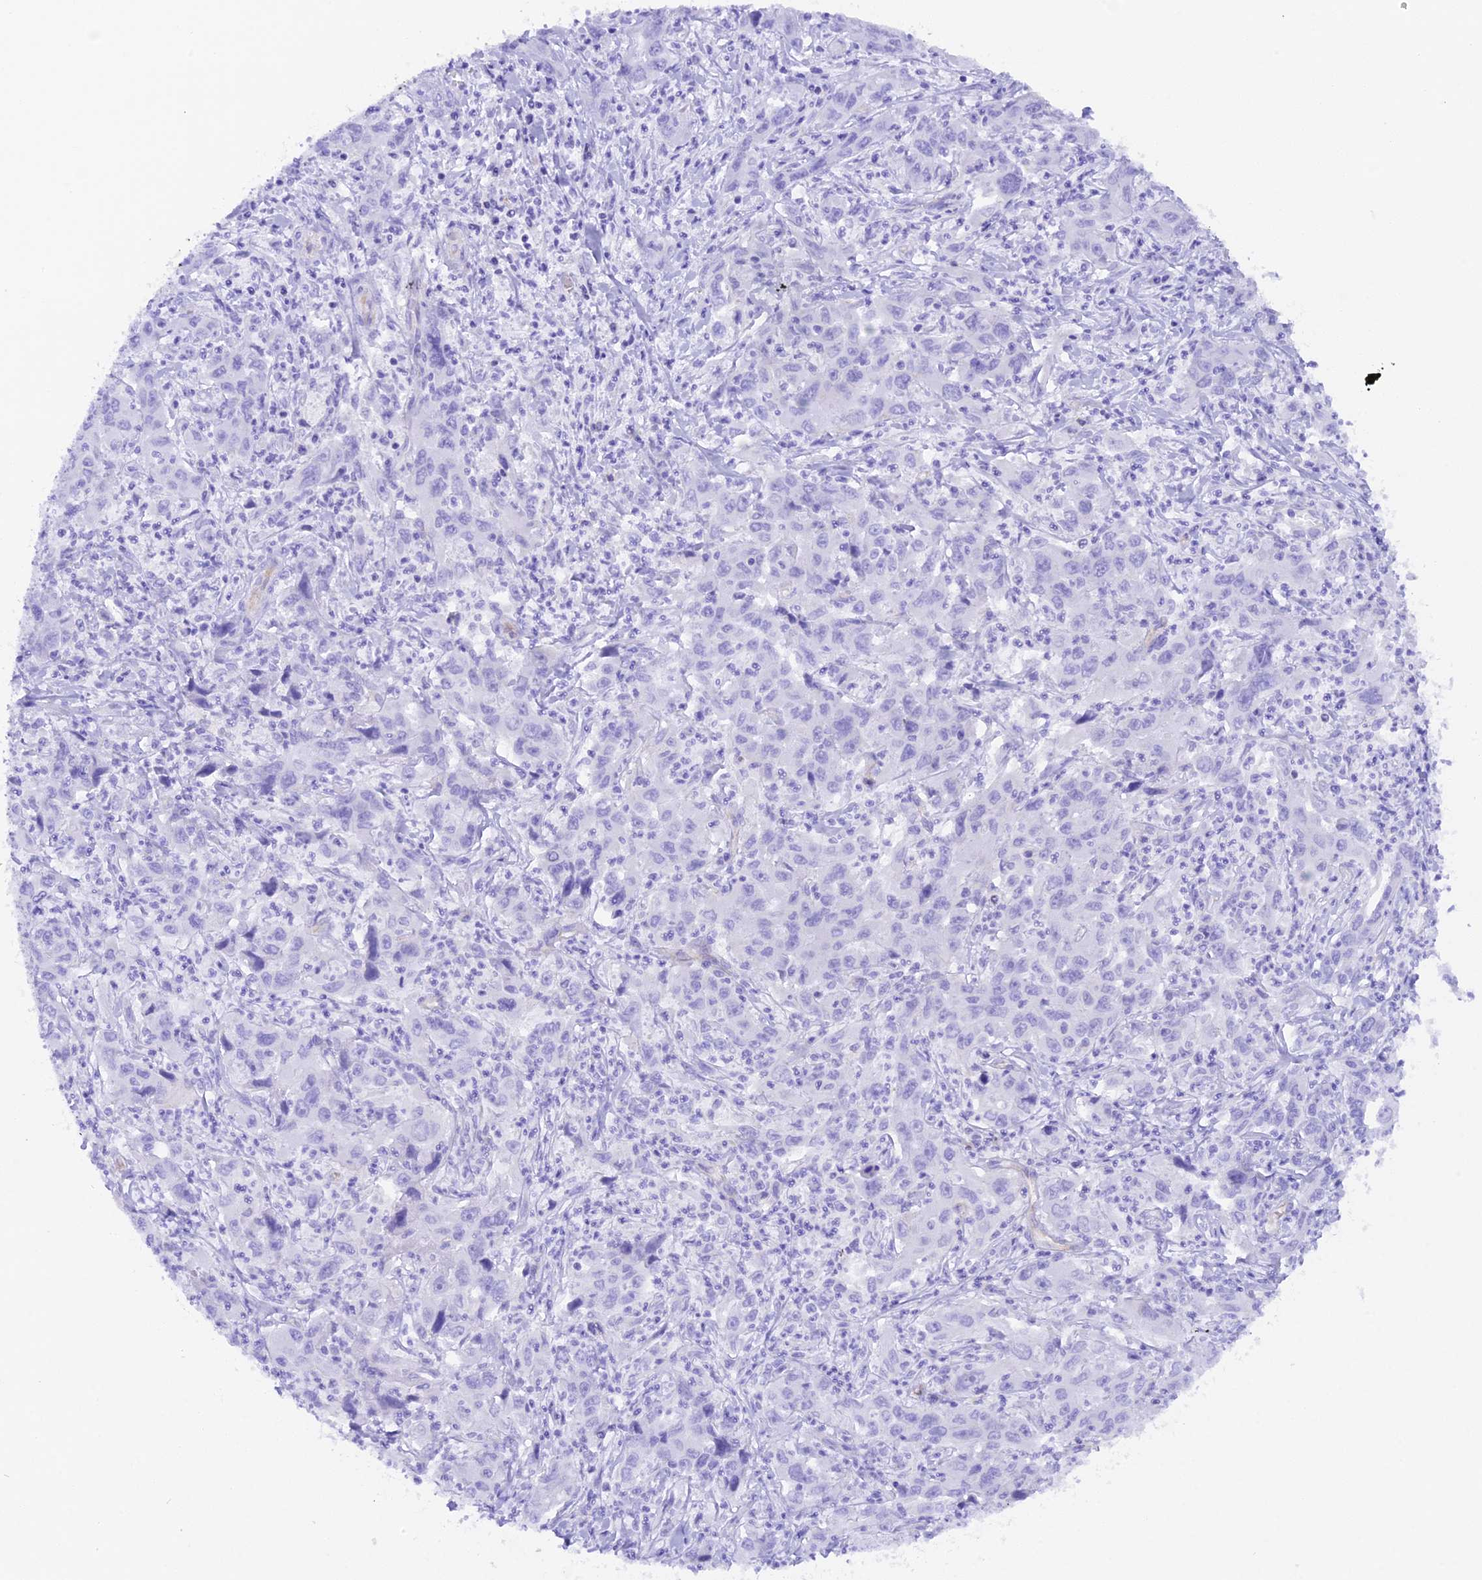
{"staining": {"intensity": "negative", "quantity": "none", "location": "none"}, "tissue": "liver cancer", "cell_type": "Tumor cells", "image_type": "cancer", "snomed": [{"axis": "morphology", "description": "Carcinoma, Hepatocellular, NOS"}, {"axis": "topography", "description": "Liver"}], "caption": "Tumor cells are negative for protein expression in human liver cancer.", "gene": "FAM193A", "patient": {"sex": "male", "age": 63}}